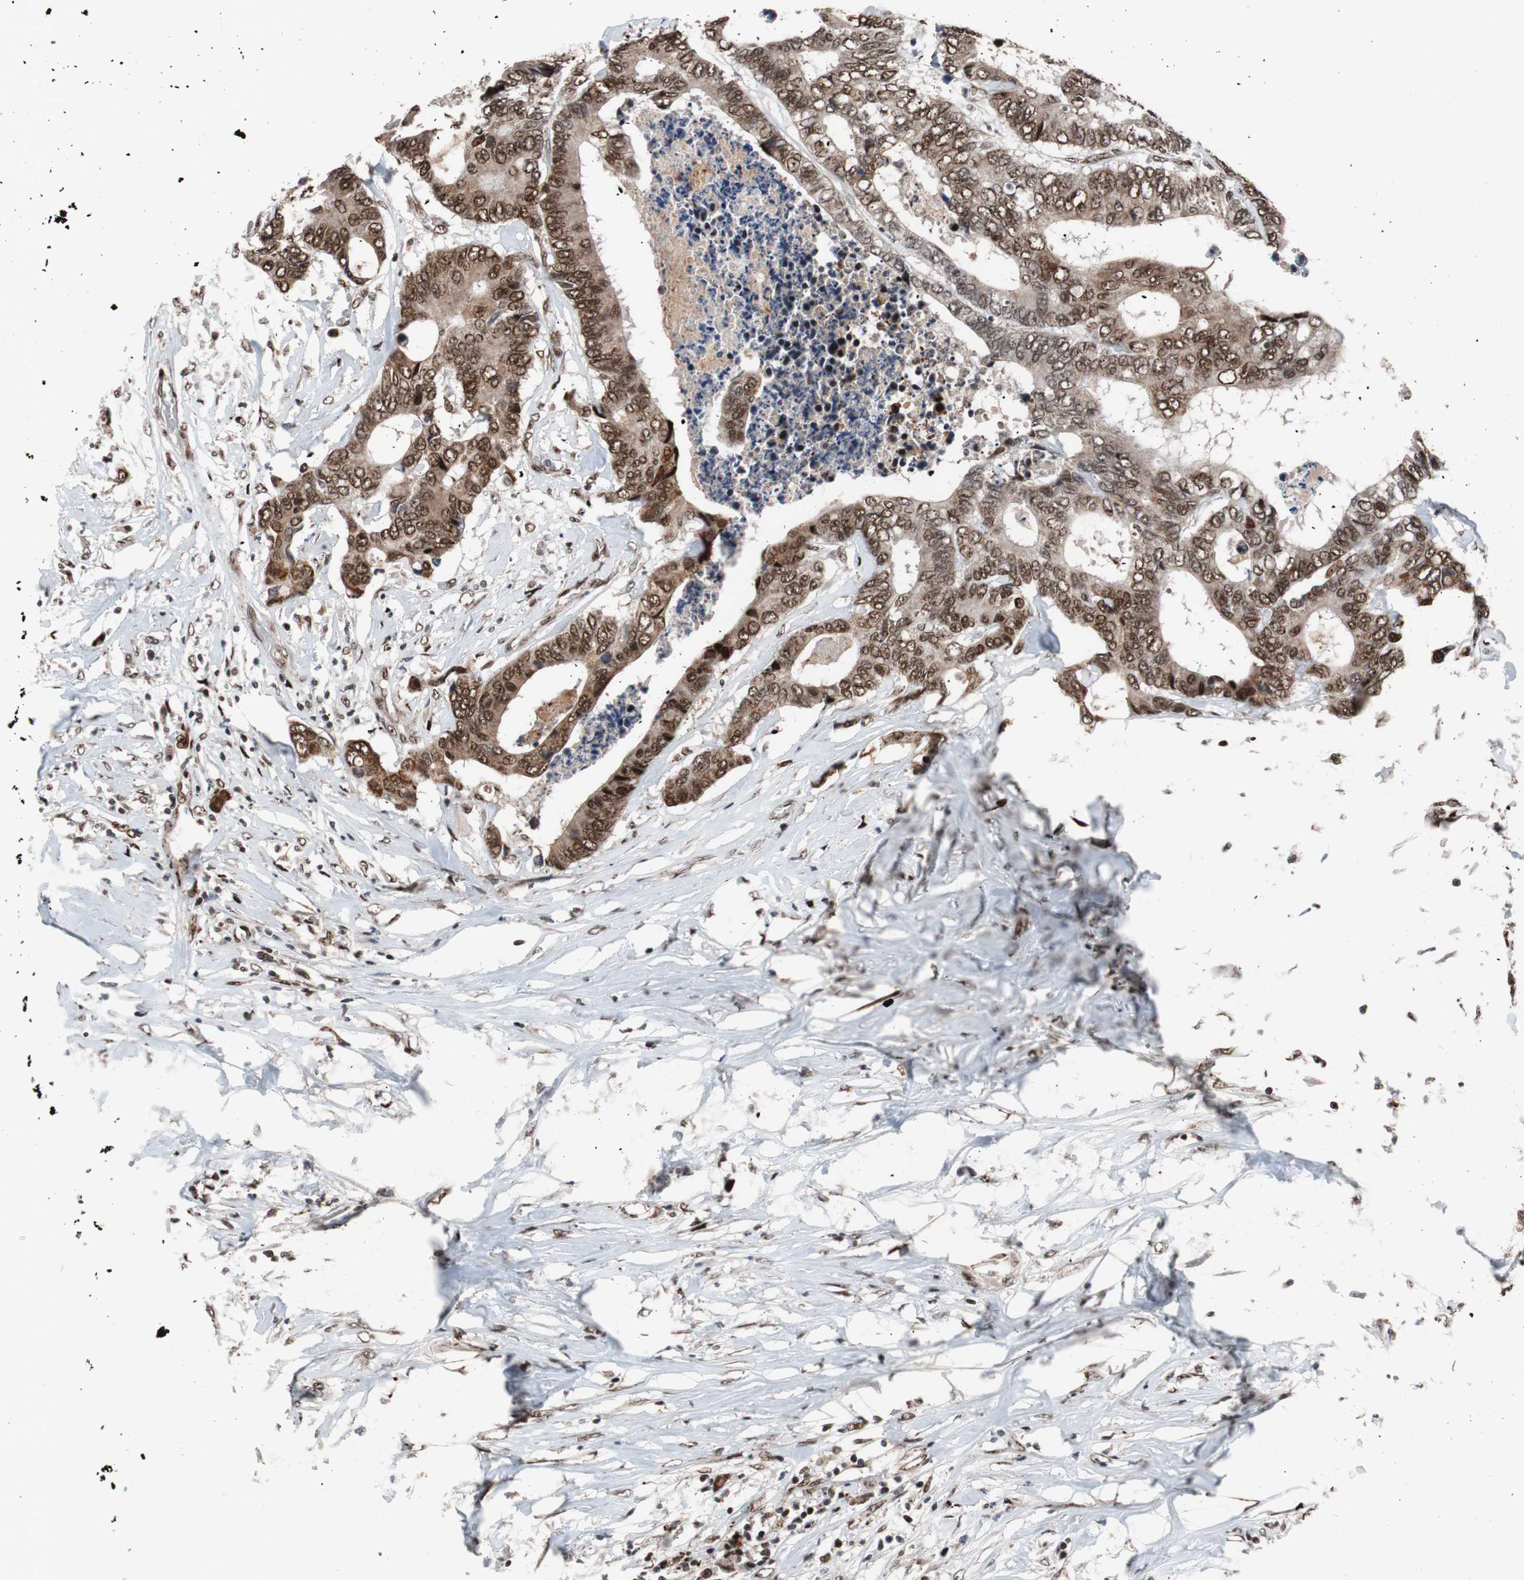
{"staining": {"intensity": "strong", "quantity": ">75%", "location": "cytoplasmic/membranous,nuclear"}, "tissue": "colorectal cancer", "cell_type": "Tumor cells", "image_type": "cancer", "snomed": [{"axis": "morphology", "description": "Adenocarcinoma, NOS"}, {"axis": "topography", "description": "Rectum"}], "caption": "Colorectal cancer (adenocarcinoma) stained with a protein marker reveals strong staining in tumor cells.", "gene": "NBL1", "patient": {"sex": "male", "age": 55}}